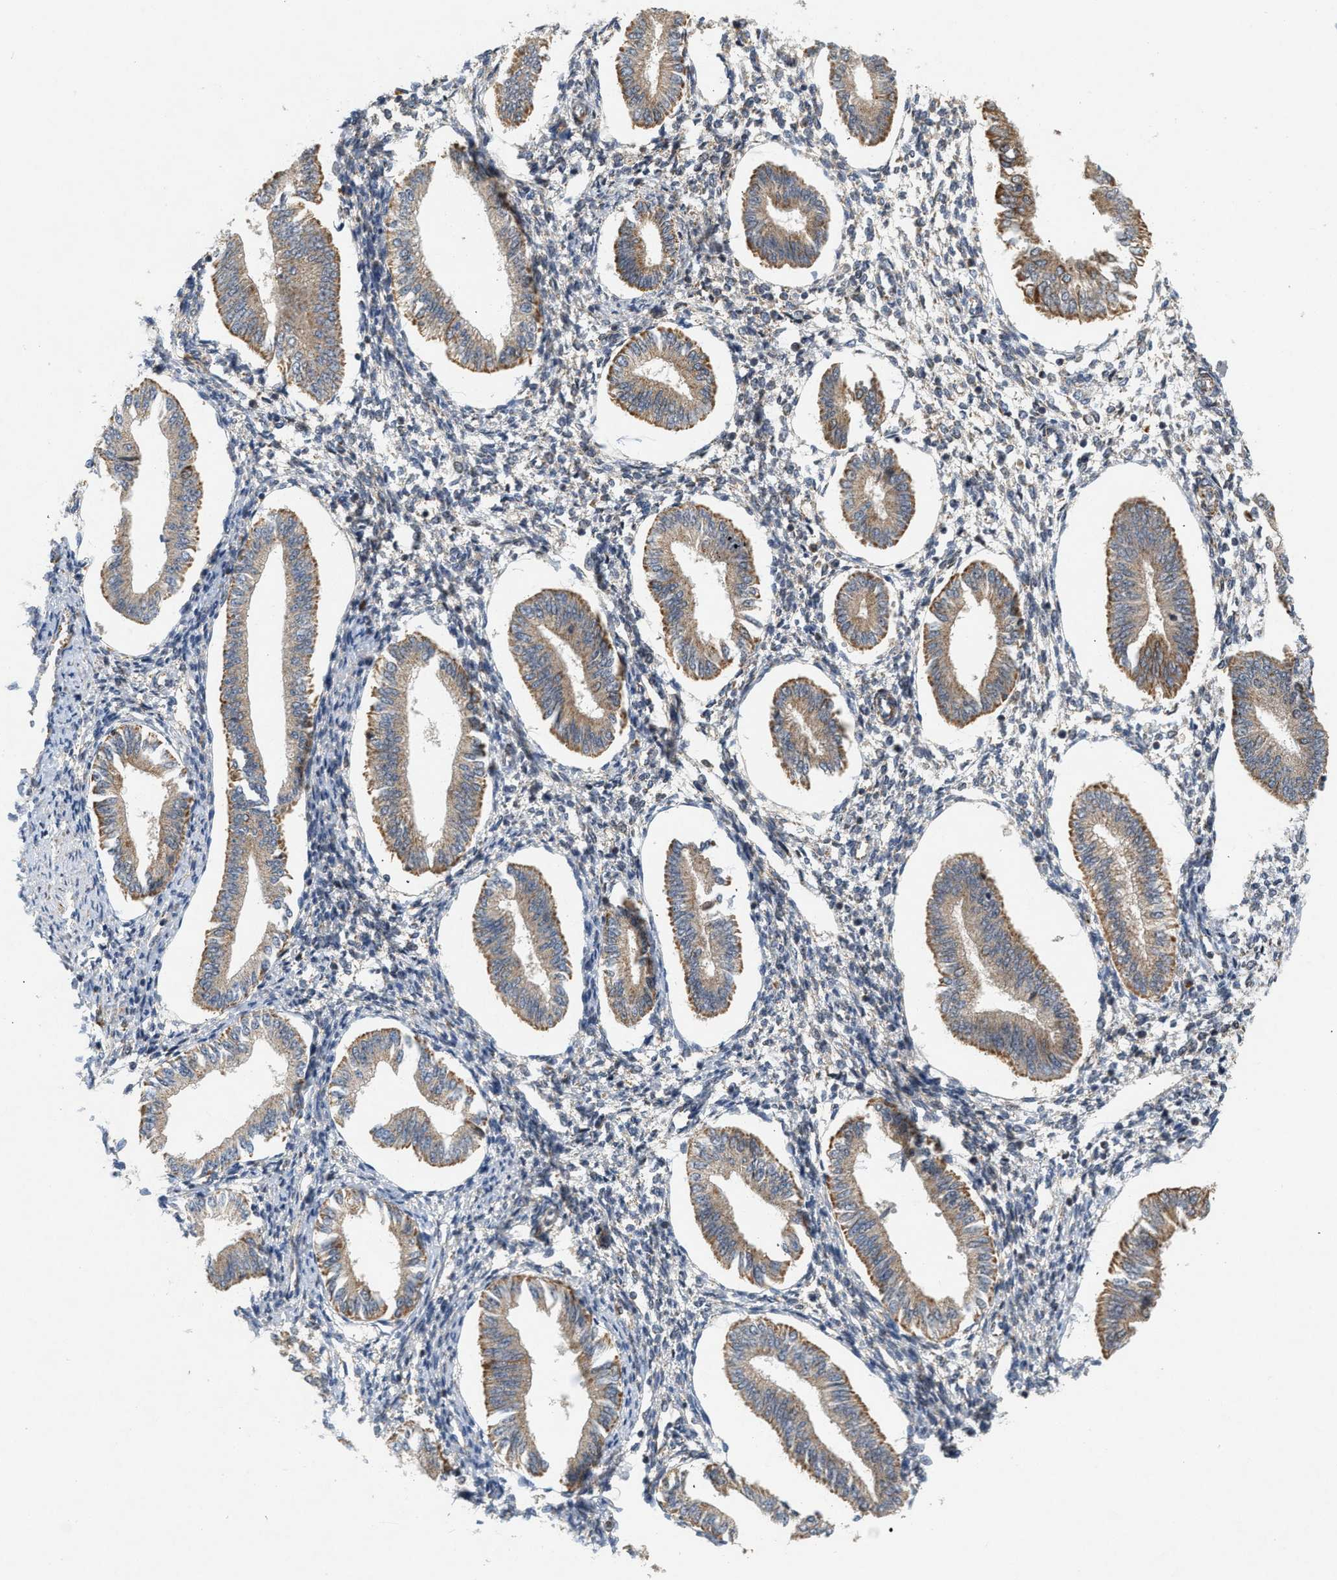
{"staining": {"intensity": "weak", "quantity": "25%-75%", "location": "cytoplasmic/membranous"}, "tissue": "endometrium", "cell_type": "Cells in endometrial stroma", "image_type": "normal", "snomed": [{"axis": "morphology", "description": "Normal tissue, NOS"}, {"axis": "topography", "description": "Endometrium"}], "caption": "Immunohistochemical staining of unremarkable endometrium demonstrates low levels of weak cytoplasmic/membranous expression in approximately 25%-75% of cells in endometrial stroma.", "gene": "MCU", "patient": {"sex": "female", "age": 50}}